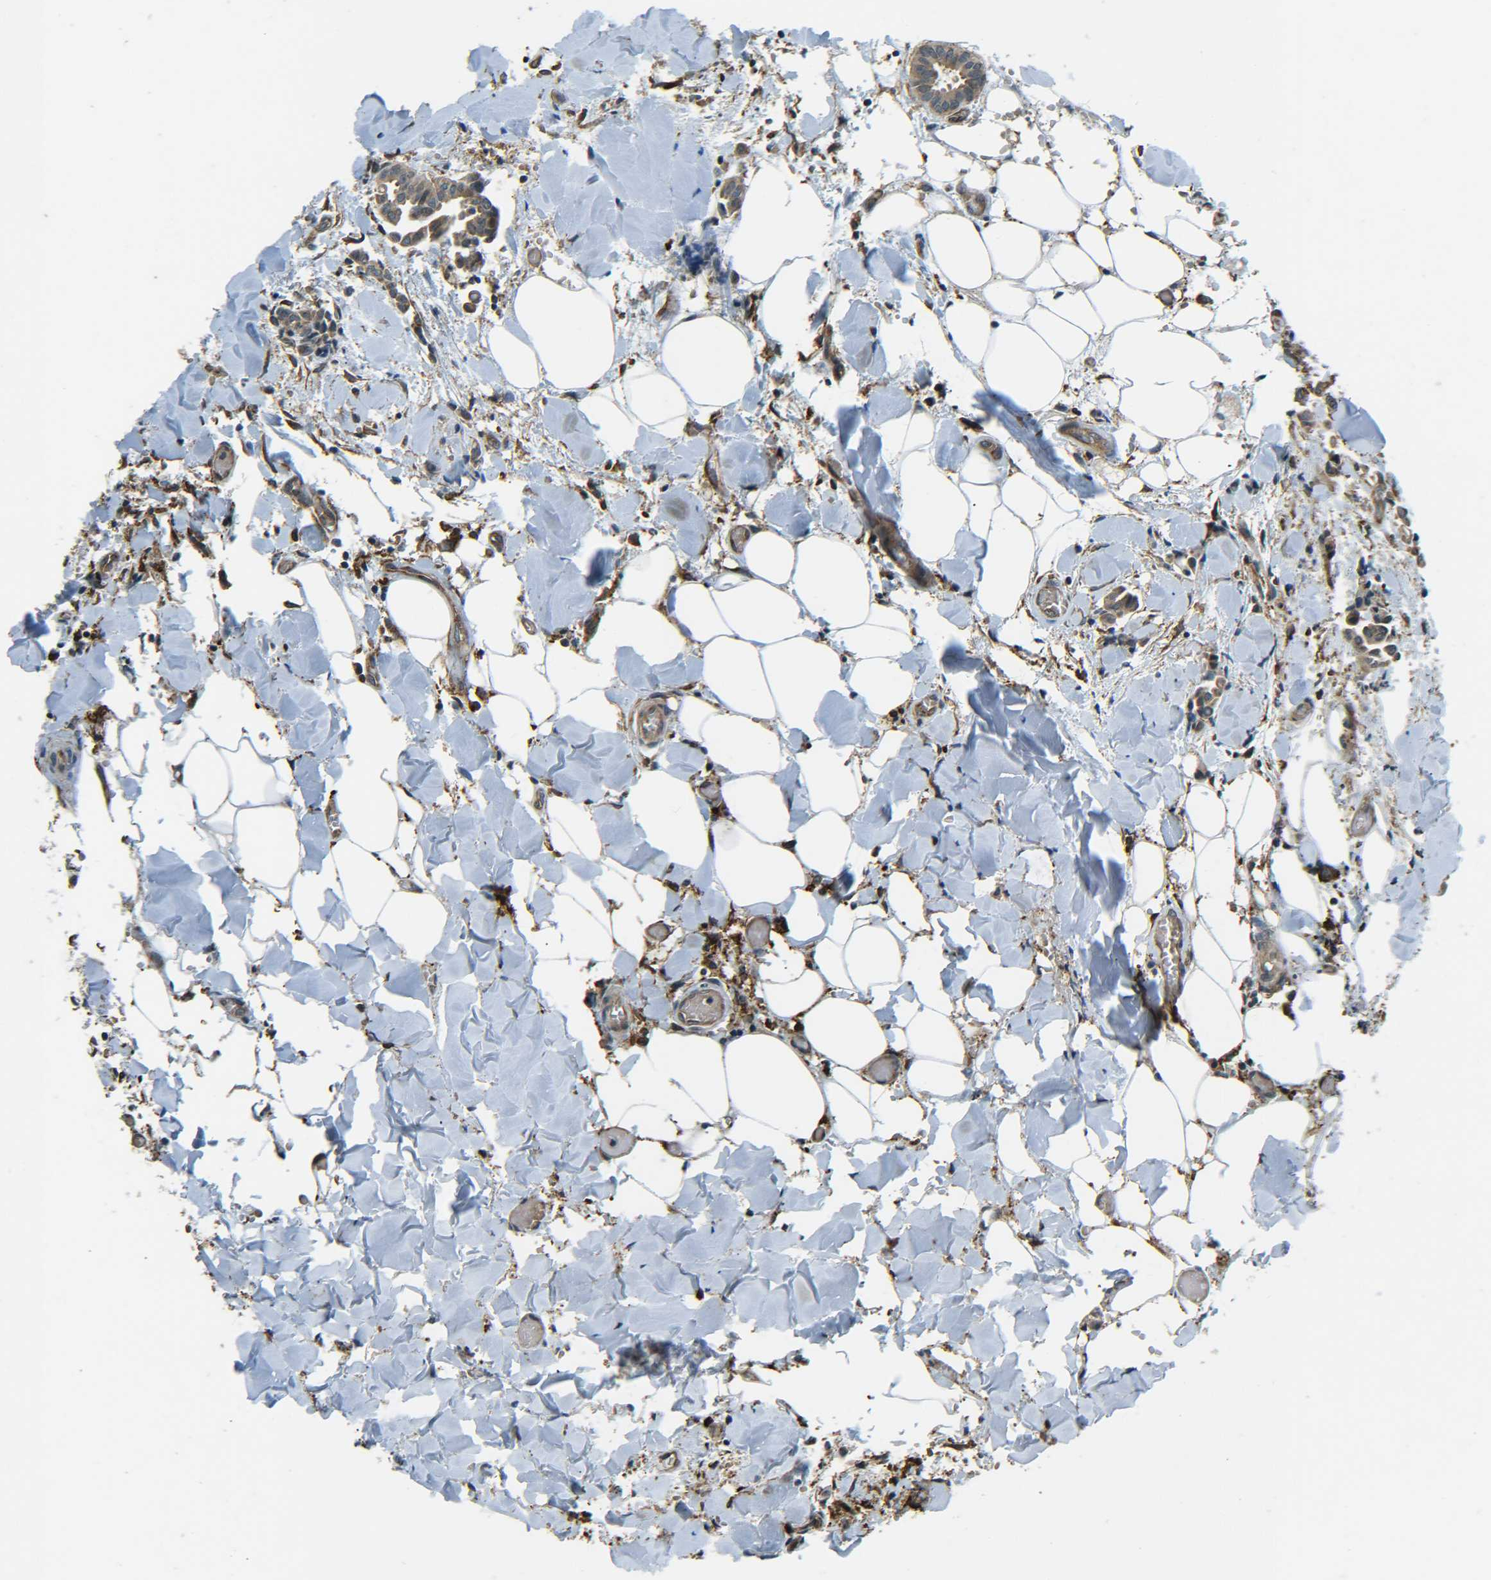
{"staining": {"intensity": "moderate", "quantity": ">75%", "location": "cytoplasmic/membranous"}, "tissue": "head and neck cancer", "cell_type": "Tumor cells", "image_type": "cancer", "snomed": [{"axis": "morphology", "description": "Adenocarcinoma, NOS"}, {"axis": "topography", "description": "Salivary gland"}, {"axis": "topography", "description": "Head-Neck"}], "caption": "DAB immunohistochemical staining of adenocarcinoma (head and neck) shows moderate cytoplasmic/membranous protein positivity in about >75% of tumor cells. The protein is shown in brown color, while the nuclei are stained blue.", "gene": "DAB2", "patient": {"sex": "female", "age": 59}}